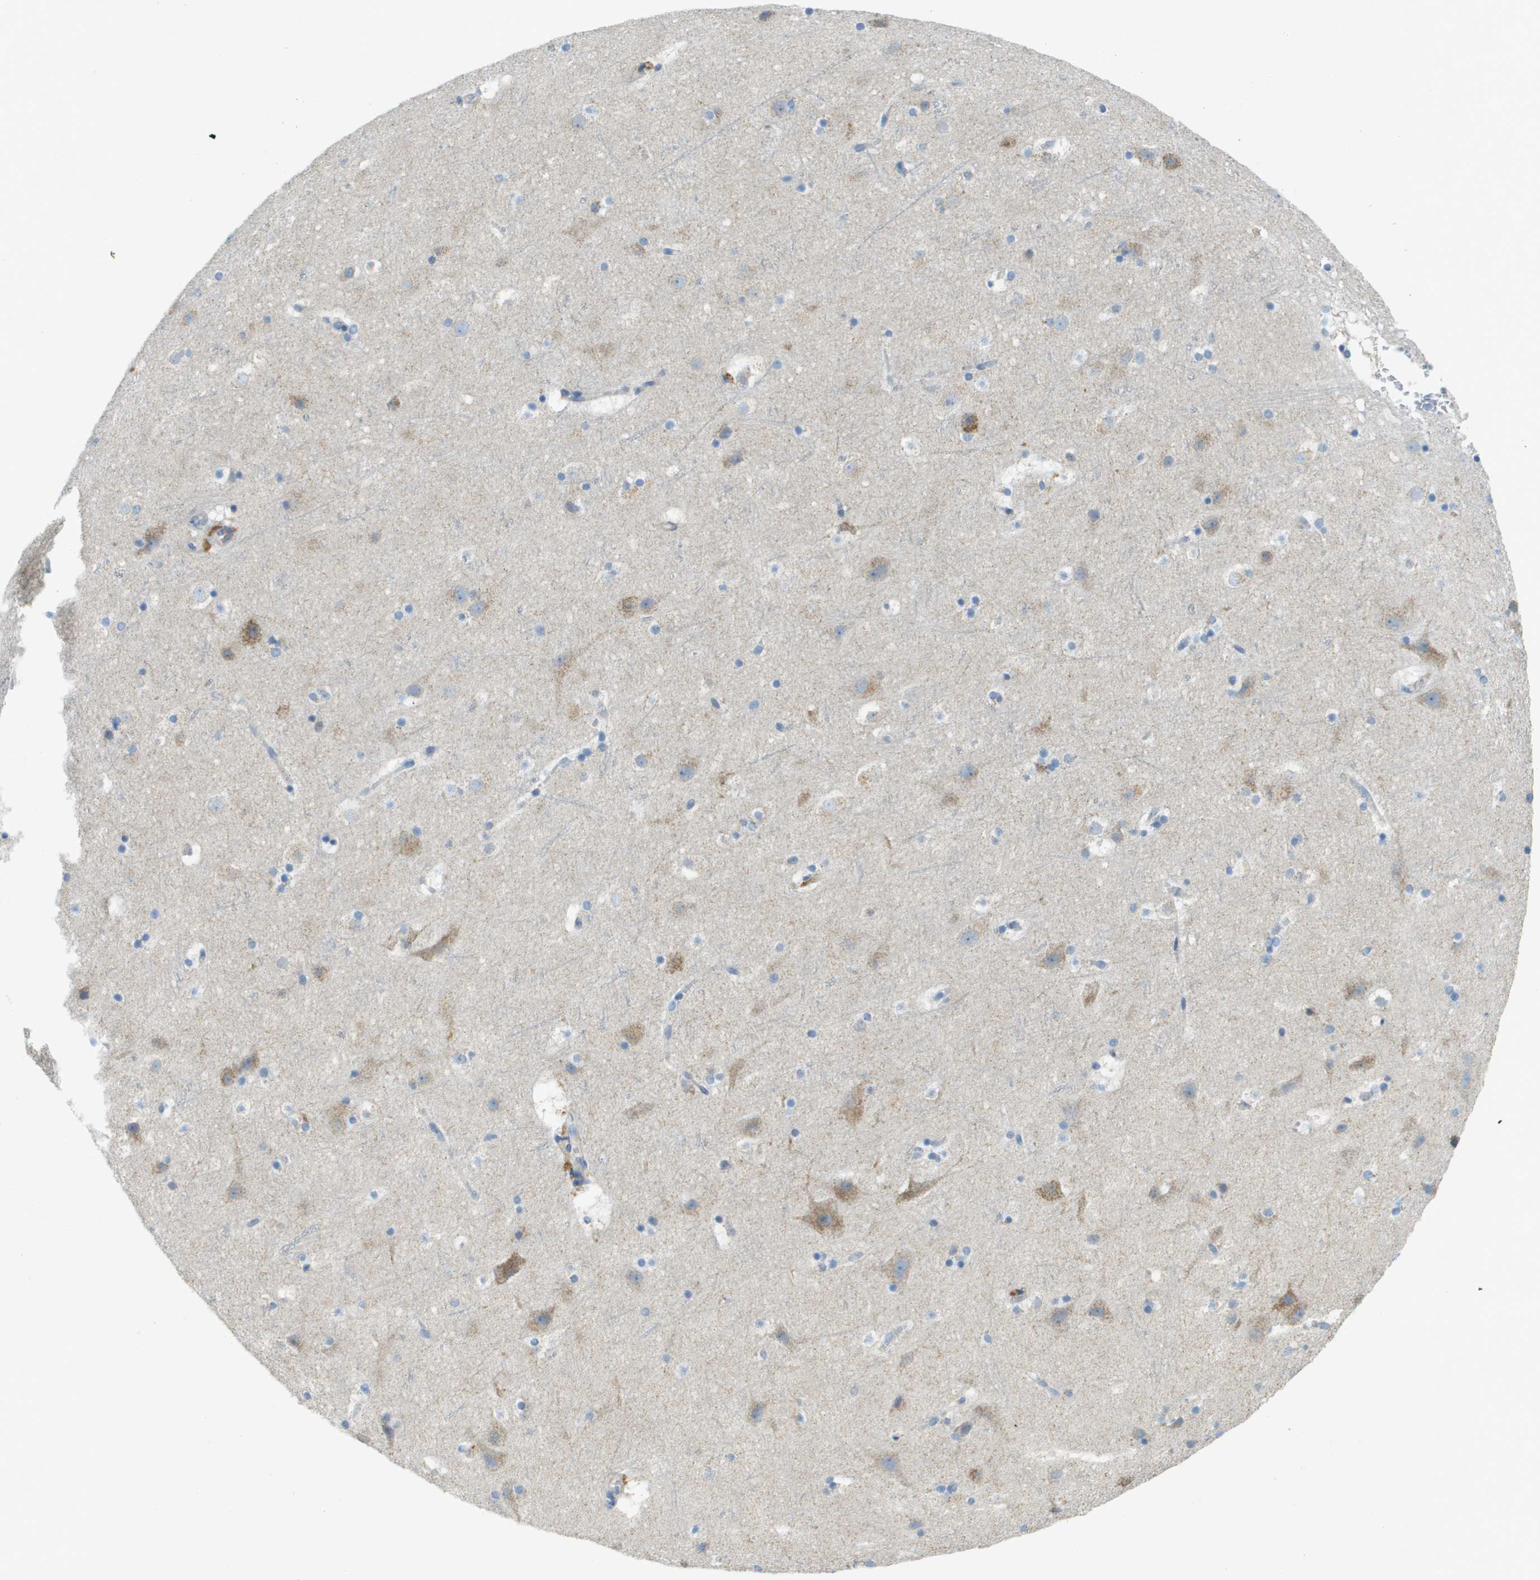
{"staining": {"intensity": "negative", "quantity": "none", "location": "none"}, "tissue": "cerebral cortex", "cell_type": "Endothelial cells", "image_type": "normal", "snomed": [{"axis": "morphology", "description": "Normal tissue, NOS"}, {"axis": "topography", "description": "Cerebral cortex"}], "caption": "Immunohistochemistry of normal cerebral cortex exhibits no expression in endothelial cells. (Brightfield microscopy of DAB (3,3'-diaminobenzidine) immunohistochemistry (IHC) at high magnification).", "gene": "CYGB", "patient": {"sex": "male", "age": 45}}